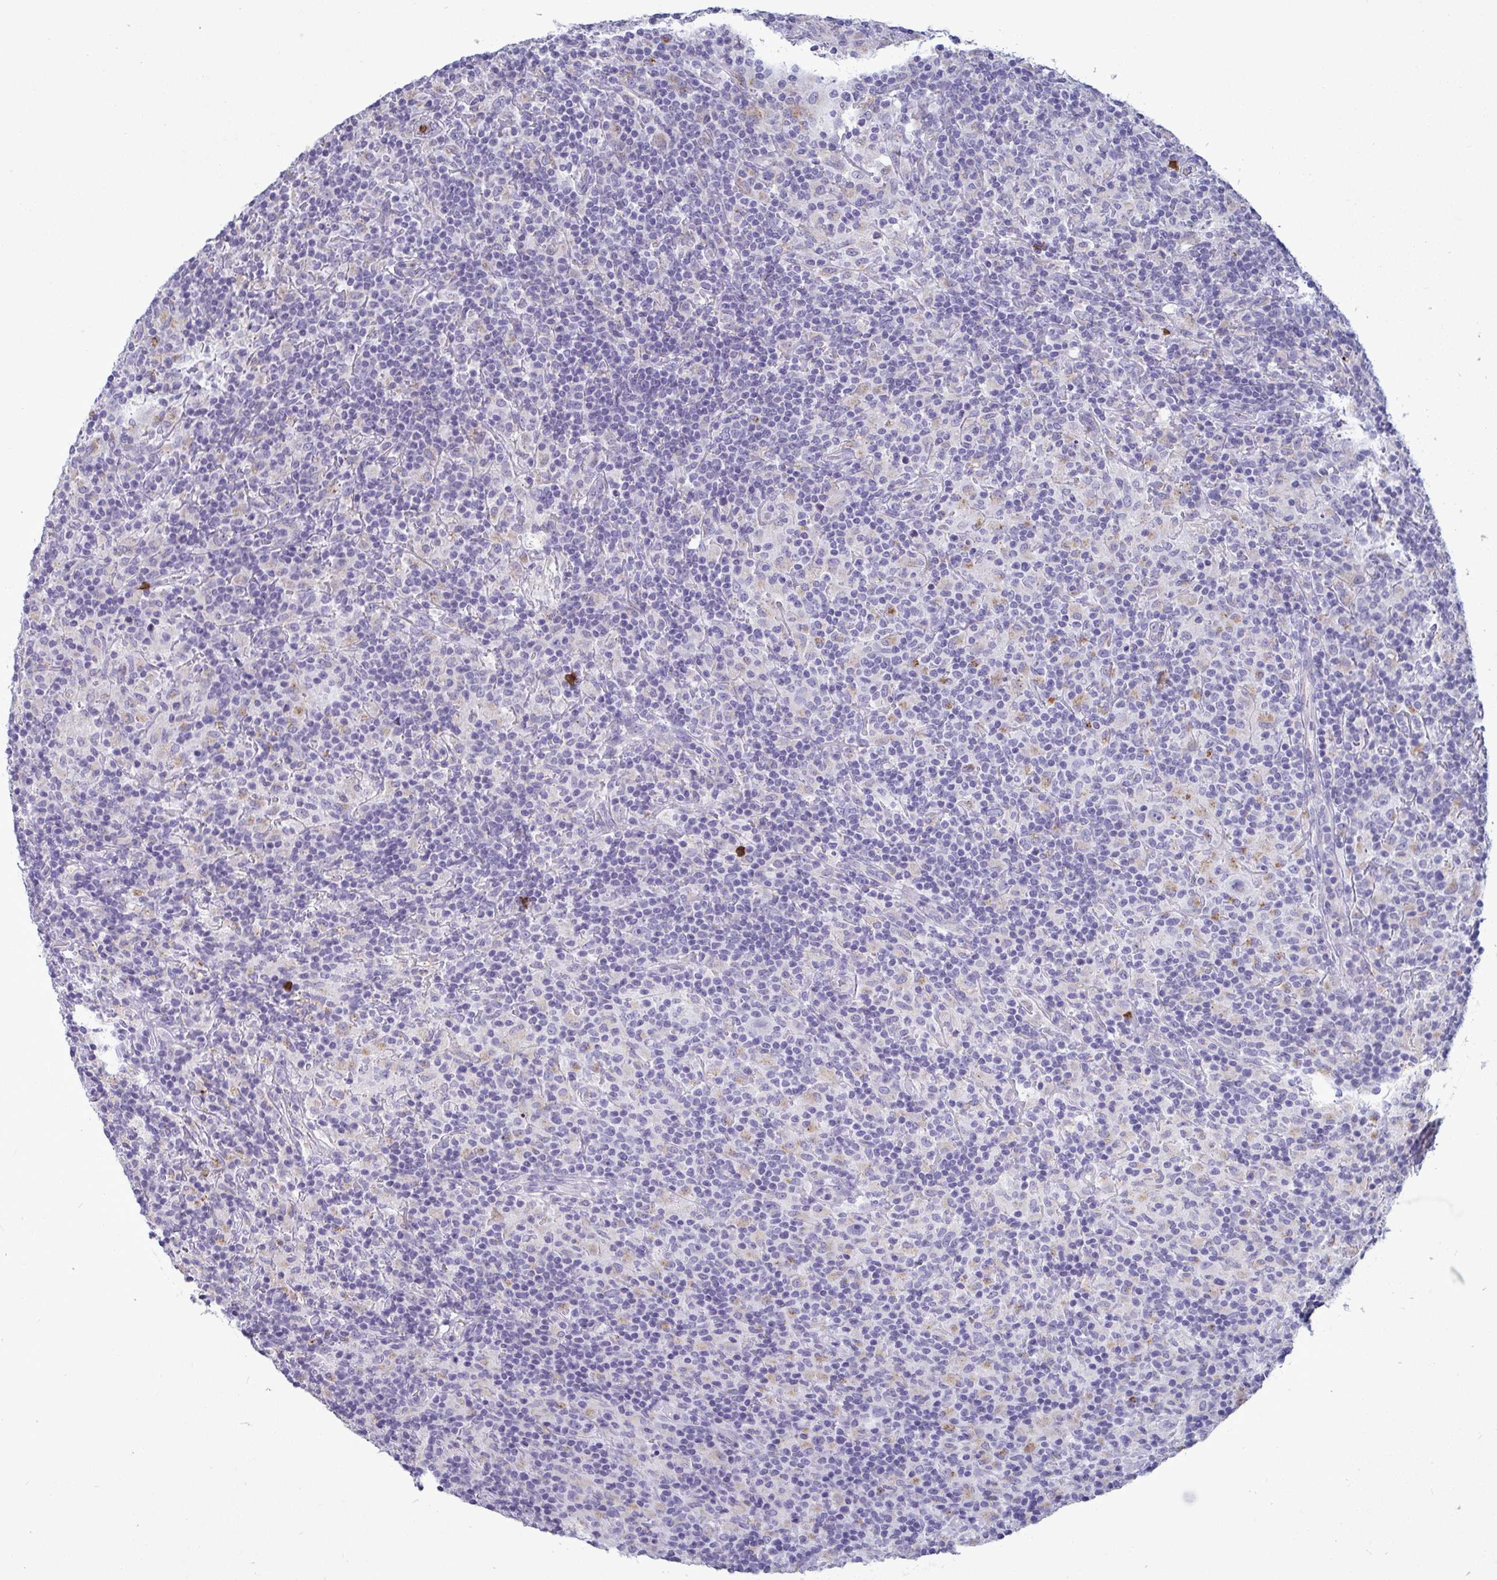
{"staining": {"intensity": "negative", "quantity": "none", "location": "none"}, "tissue": "lymphoma", "cell_type": "Tumor cells", "image_type": "cancer", "snomed": [{"axis": "morphology", "description": "Hodgkin's disease, NOS"}, {"axis": "topography", "description": "Lymph node"}], "caption": "The IHC image has no significant staining in tumor cells of lymphoma tissue.", "gene": "TAS2R38", "patient": {"sex": "male", "age": 70}}